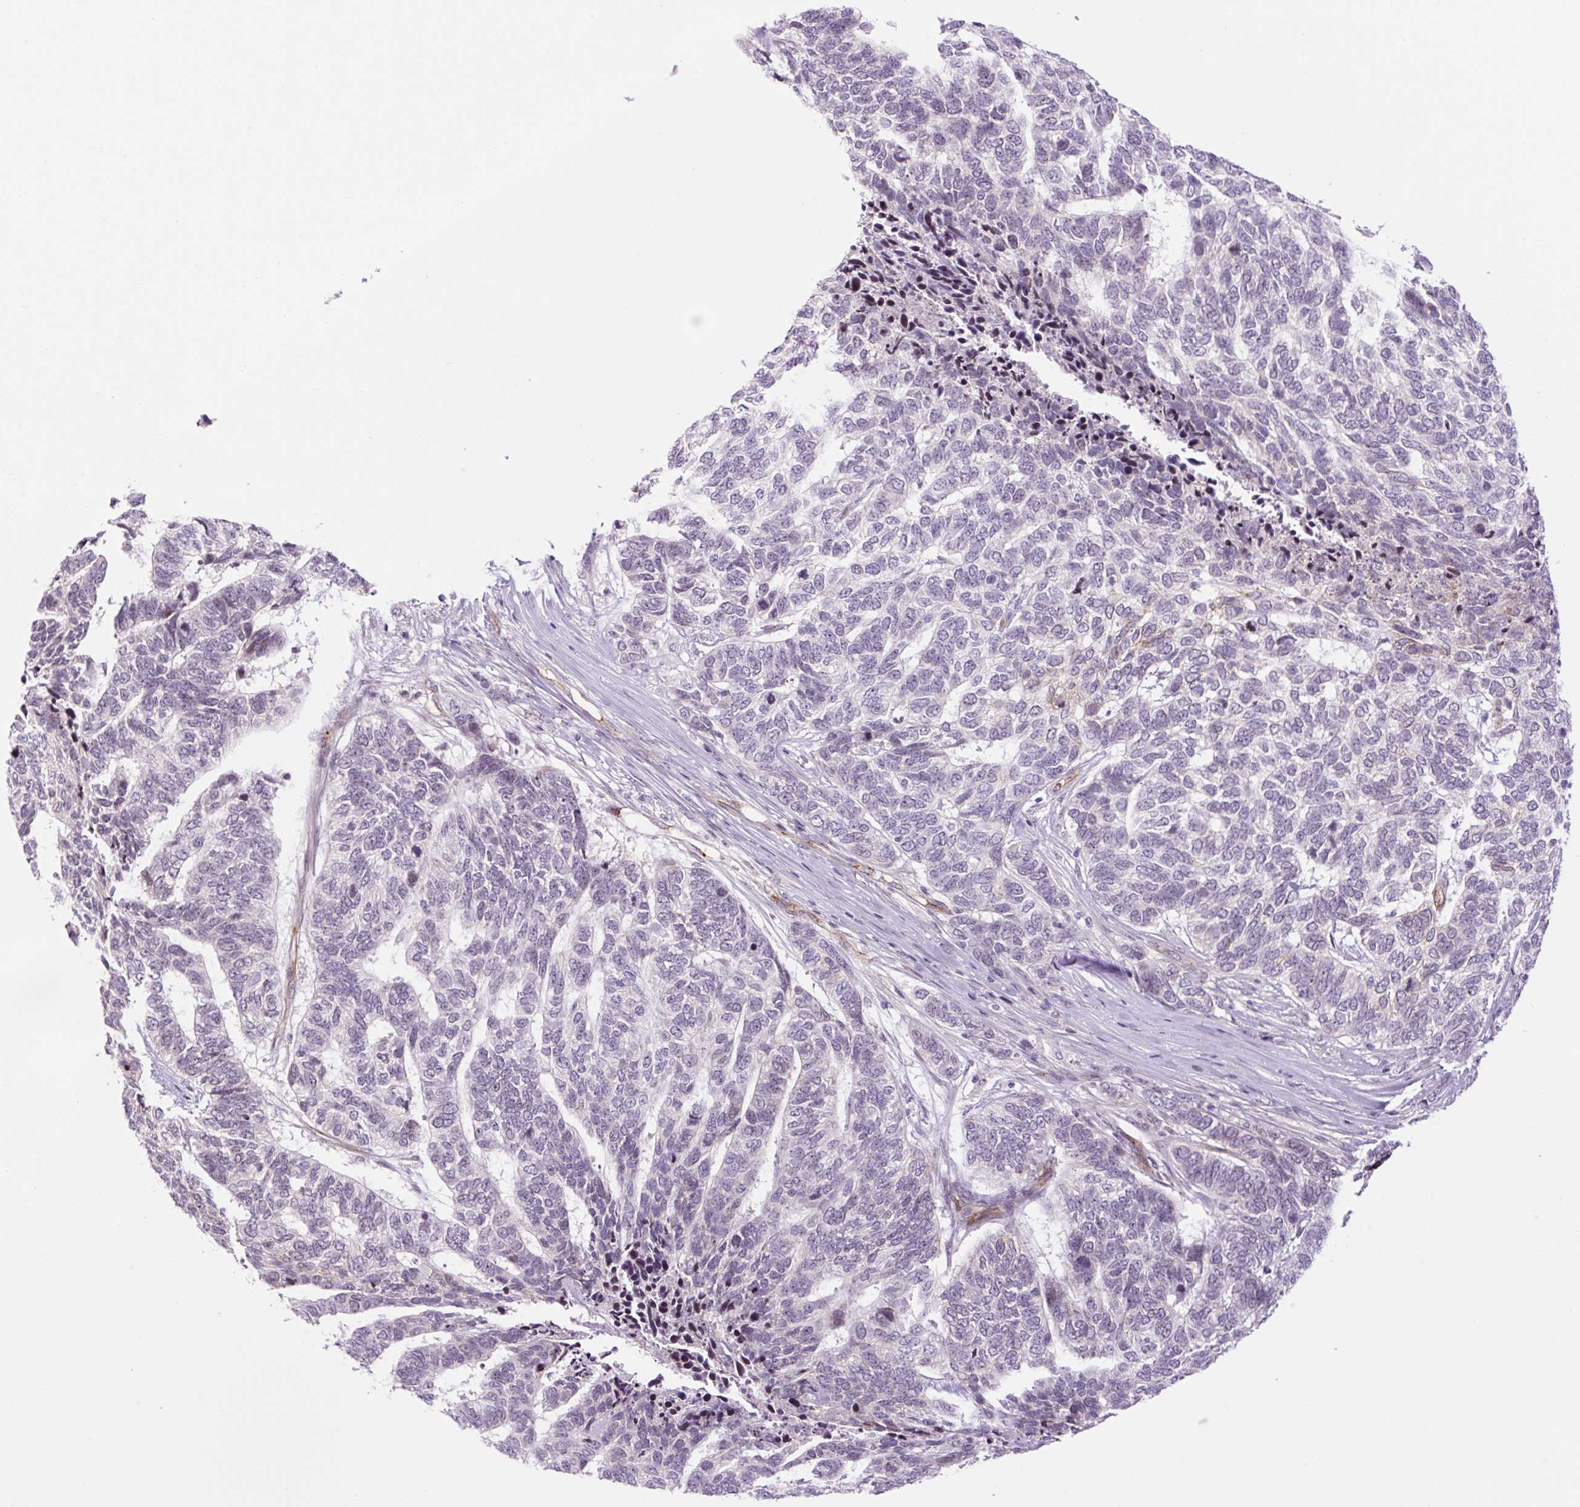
{"staining": {"intensity": "negative", "quantity": "none", "location": "none"}, "tissue": "skin cancer", "cell_type": "Tumor cells", "image_type": "cancer", "snomed": [{"axis": "morphology", "description": "Basal cell carcinoma"}, {"axis": "topography", "description": "Skin"}], "caption": "Human skin cancer (basal cell carcinoma) stained for a protein using immunohistochemistry (IHC) reveals no staining in tumor cells.", "gene": "ZNF417", "patient": {"sex": "female", "age": 65}}